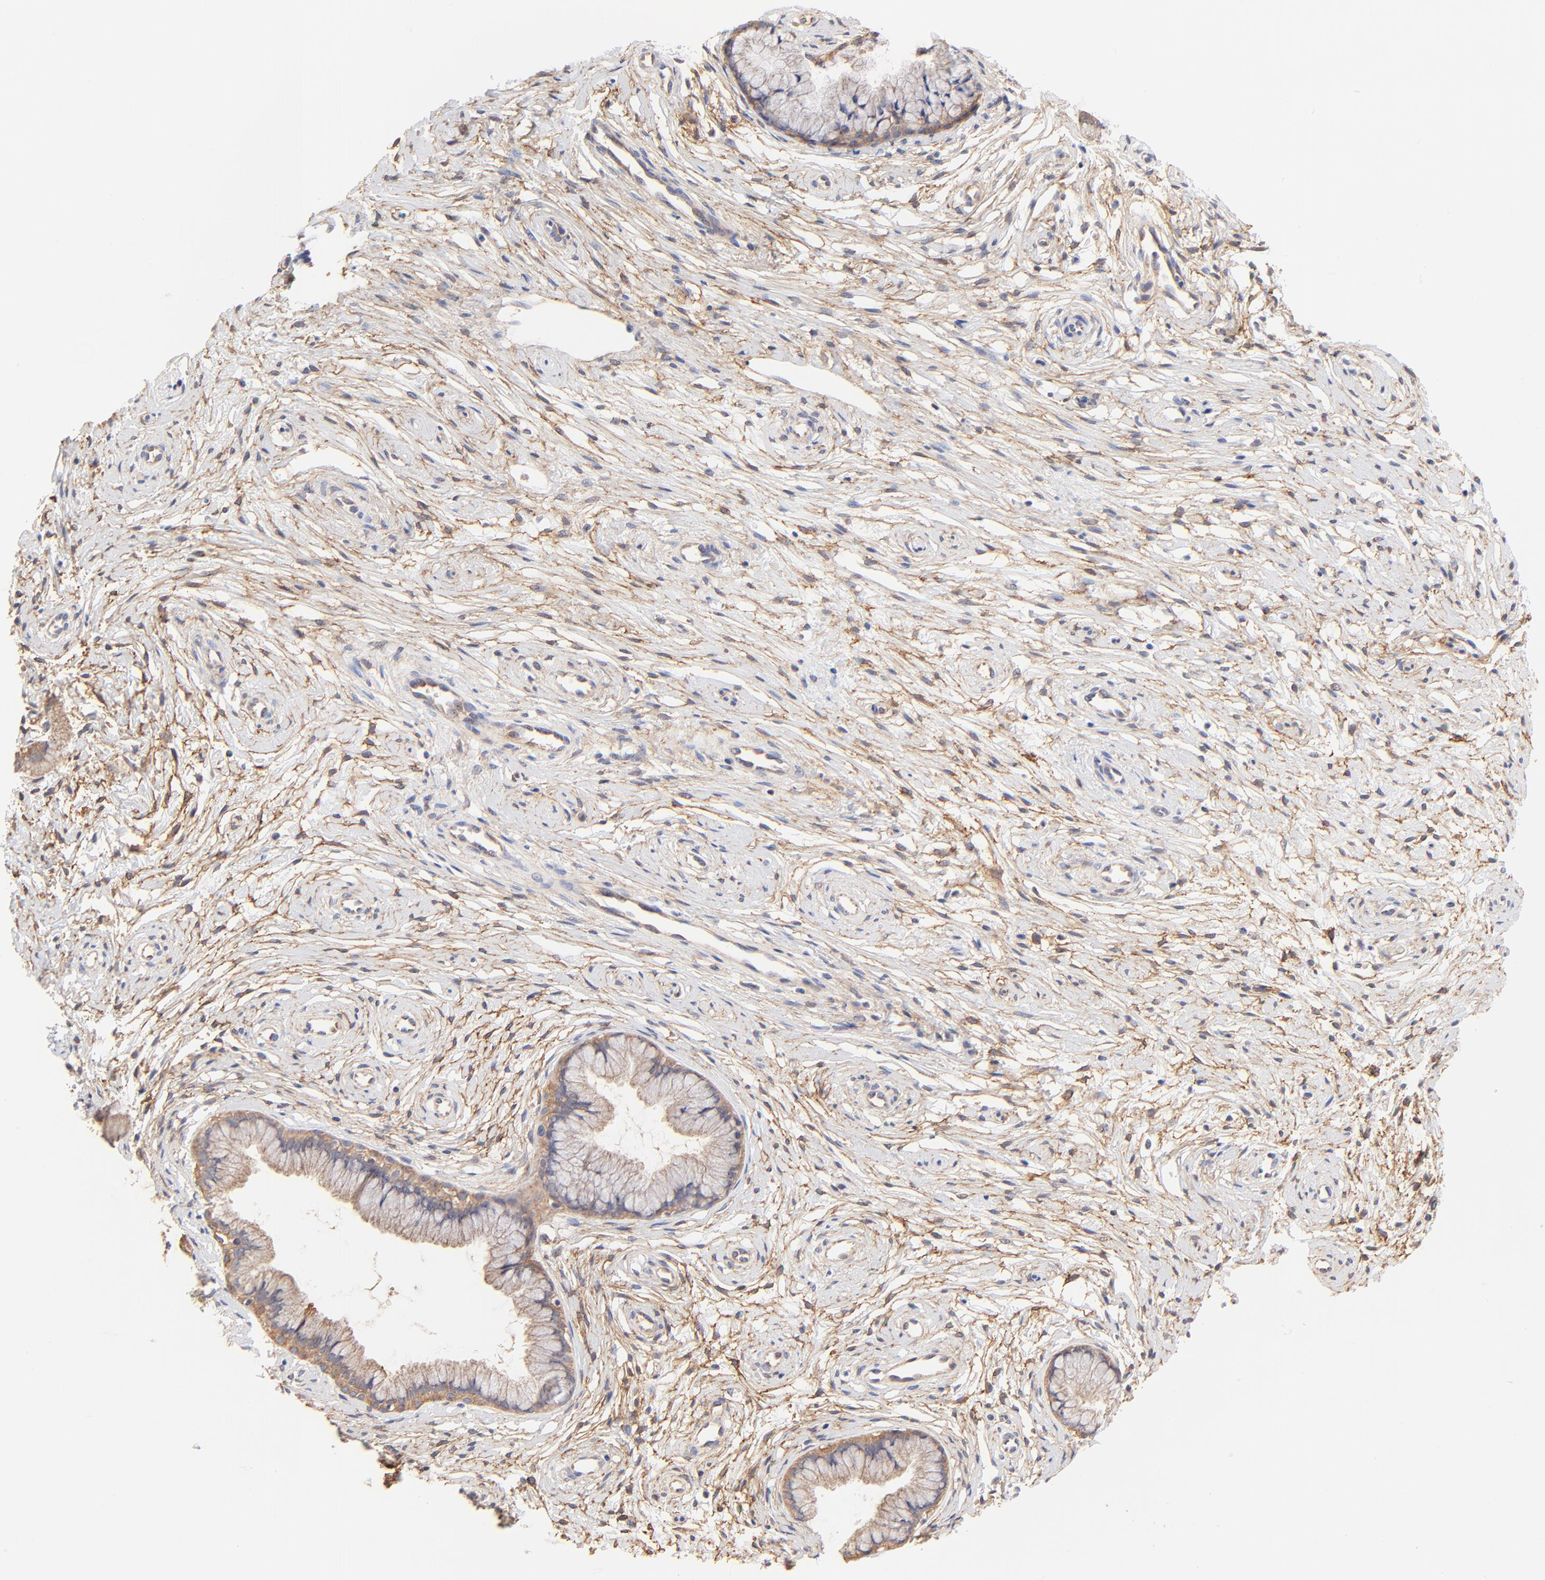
{"staining": {"intensity": "weak", "quantity": ">75%", "location": "cytoplasmic/membranous"}, "tissue": "cervix", "cell_type": "Glandular cells", "image_type": "normal", "snomed": [{"axis": "morphology", "description": "Normal tissue, NOS"}, {"axis": "topography", "description": "Cervix"}], "caption": "Protein staining of normal cervix exhibits weak cytoplasmic/membranous staining in approximately >75% of glandular cells.", "gene": "PTK7", "patient": {"sex": "female", "age": 39}}